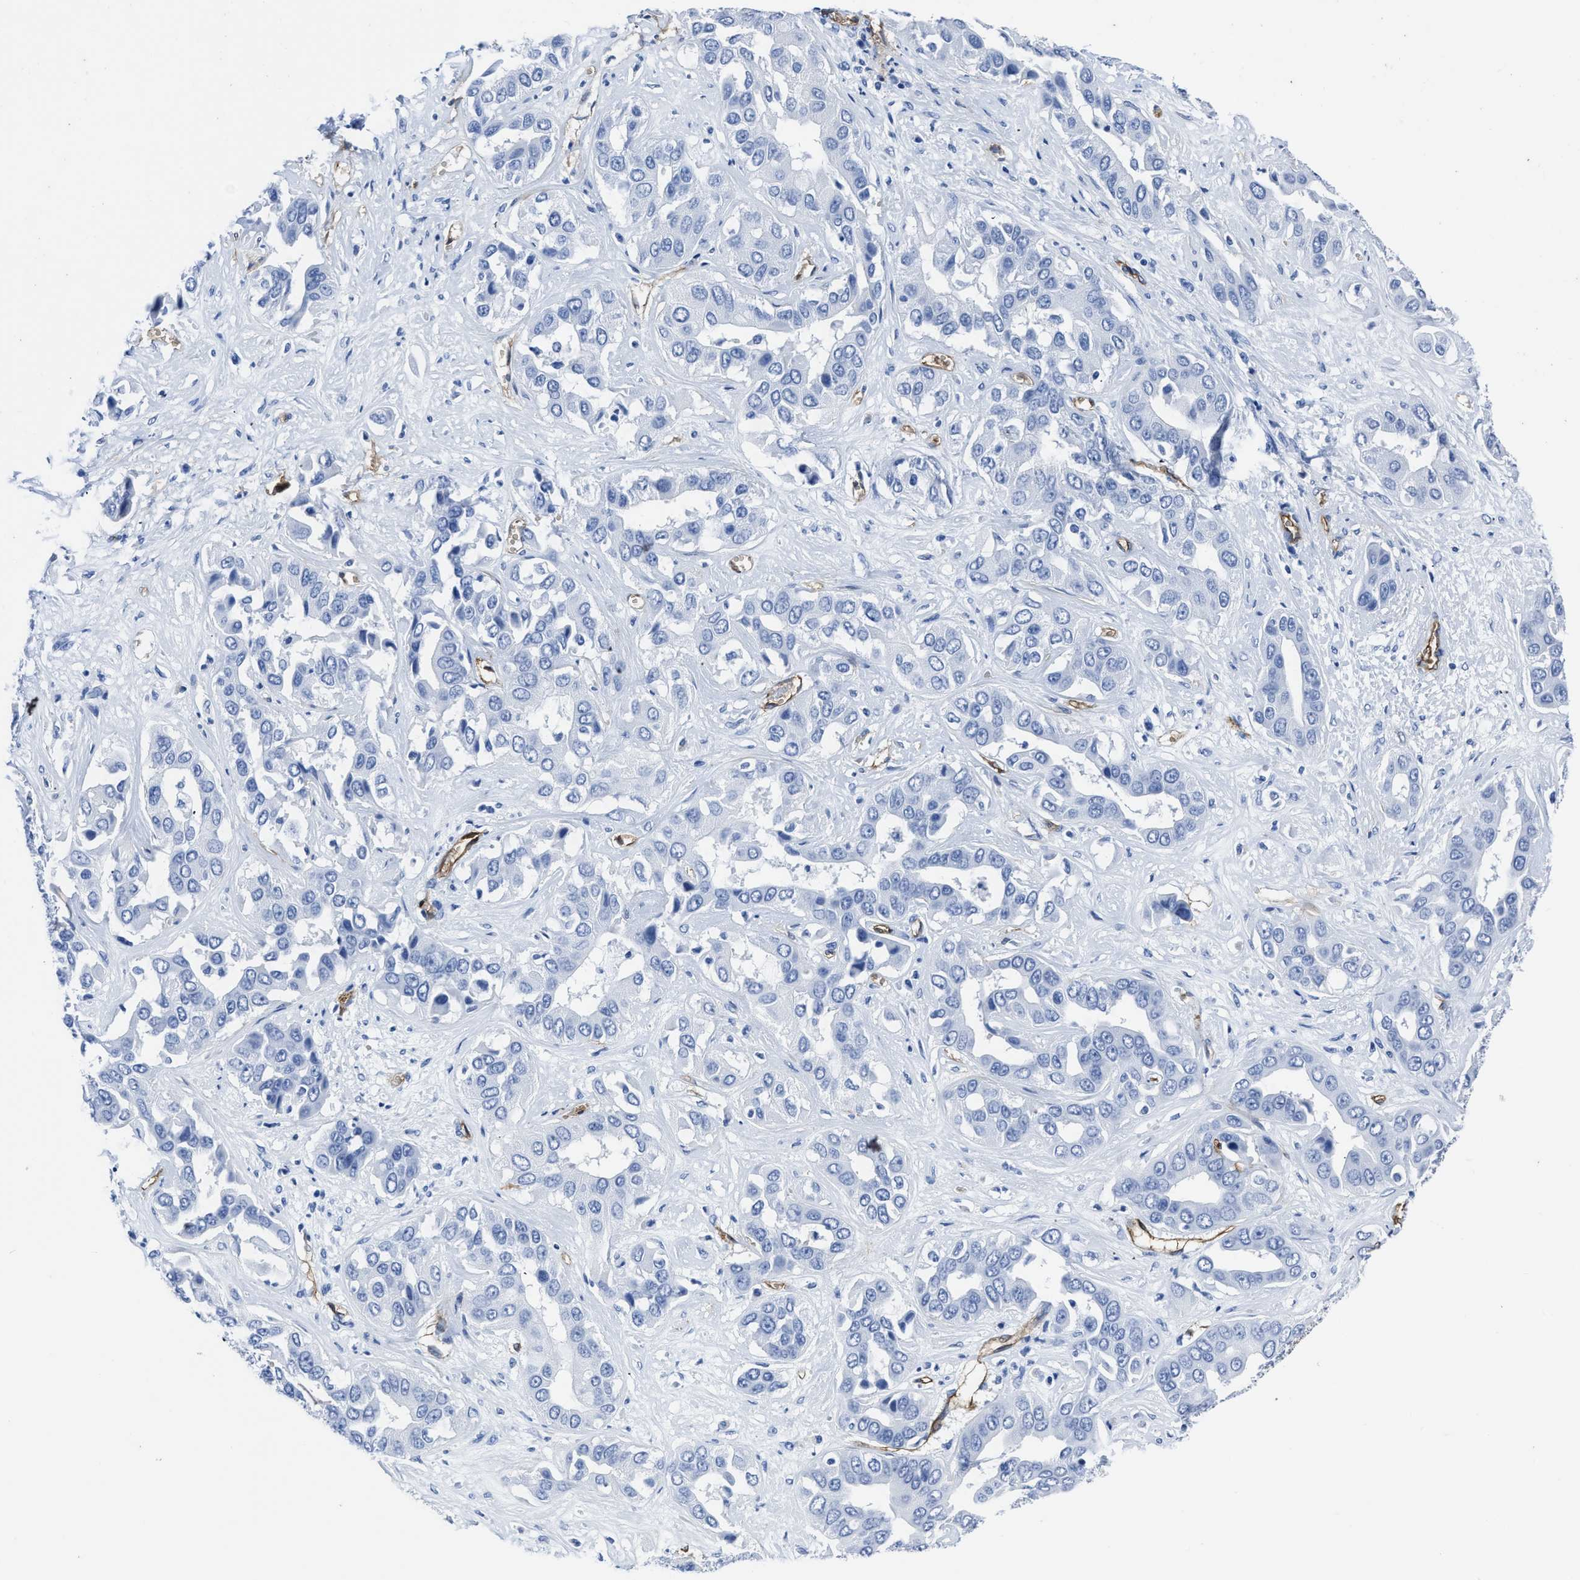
{"staining": {"intensity": "negative", "quantity": "none", "location": "none"}, "tissue": "liver cancer", "cell_type": "Tumor cells", "image_type": "cancer", "snomed": [{"axis": "morphology", "description": "Cholangiocarcinoma"}, {"axis": "topography", "description": "Liver"}], "caption": "IHC micrograph of liver cancer (cholangiocarcinoma) stained for a protein (brown), which displays no positivity in tumor cells.", "gene": "AQP1", "patient": {"sex": "female", "age": 52}}